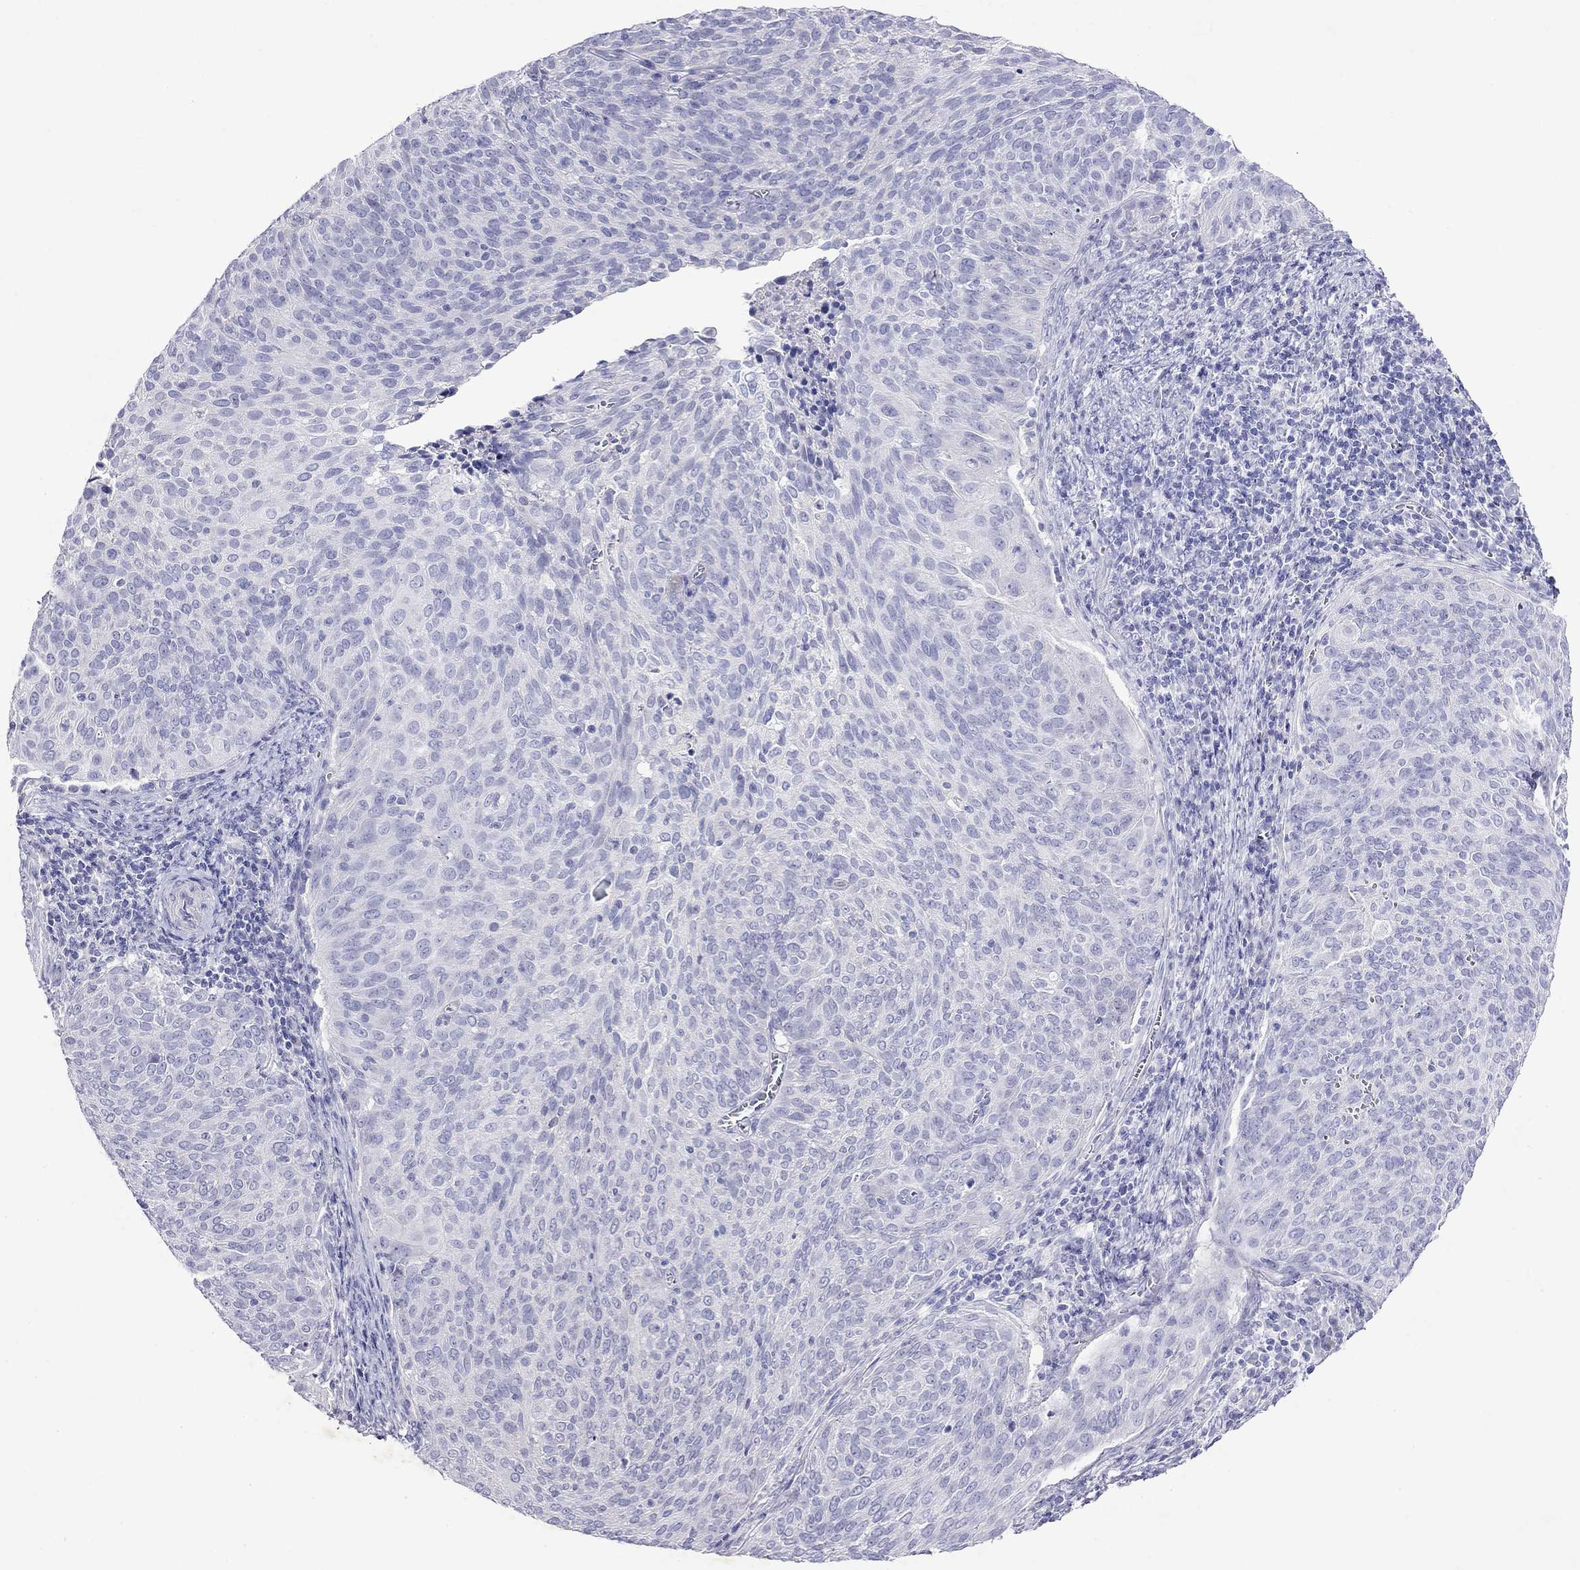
{"staining": {"intensity": "negative", "quantity": "none", "location": "none"}, "tissue": "cervical cancer", "cell_type": "Tumor cells", "image_type": "cancer", "snomed": [{"axis": "morphology", "description": "Squamous cell carcinoma, NOS"}, {"axis": "topography", "description": "Cervix"}], "caption": "Protein analysis of cervical cancer (squamous cell carcinoma) shows no significant staining in tumor cells. Nuclei are stained in blue.", "gene": "GNAT3", "patient": {"sex": "female", "age": 39}}